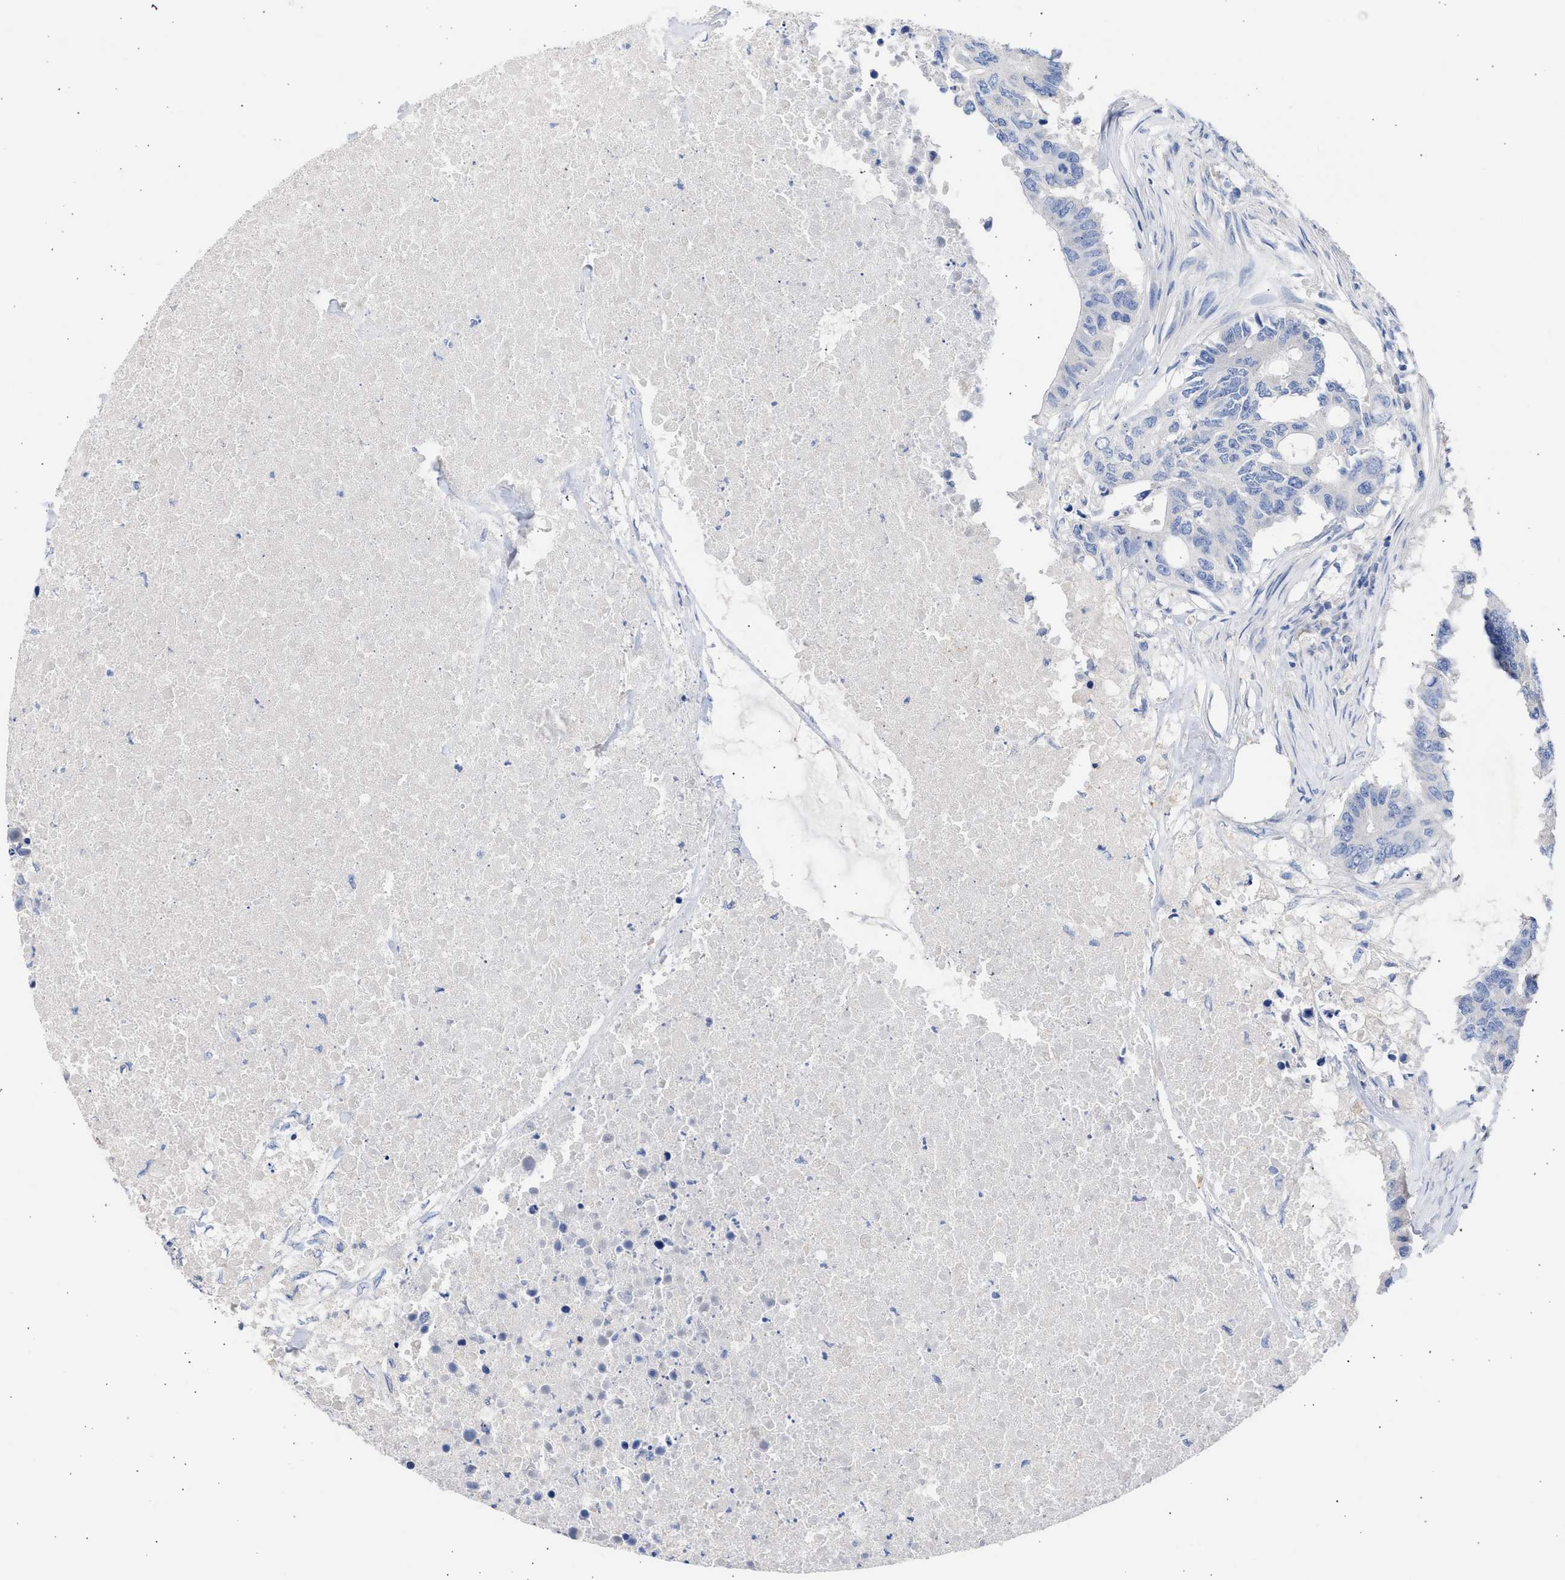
{"staining": {"intensity": "negative", "quantity": "none", "location": "none"}, "tissue": "colorectal cancer", "cell_type": "Tumor cells", "image_type": "cancer", "snomed": [{"axis": "morphology", "description": "Adenocarcinoma, NOS"}, {"axis": "topography", "description": "Colon"}], "caption": "A histopathology image of colorectal cancer stained for a protein displays no brown staining in tumor cells.", "gene": "RSPH1", "patient": {"sex": "male", "age": 71}}